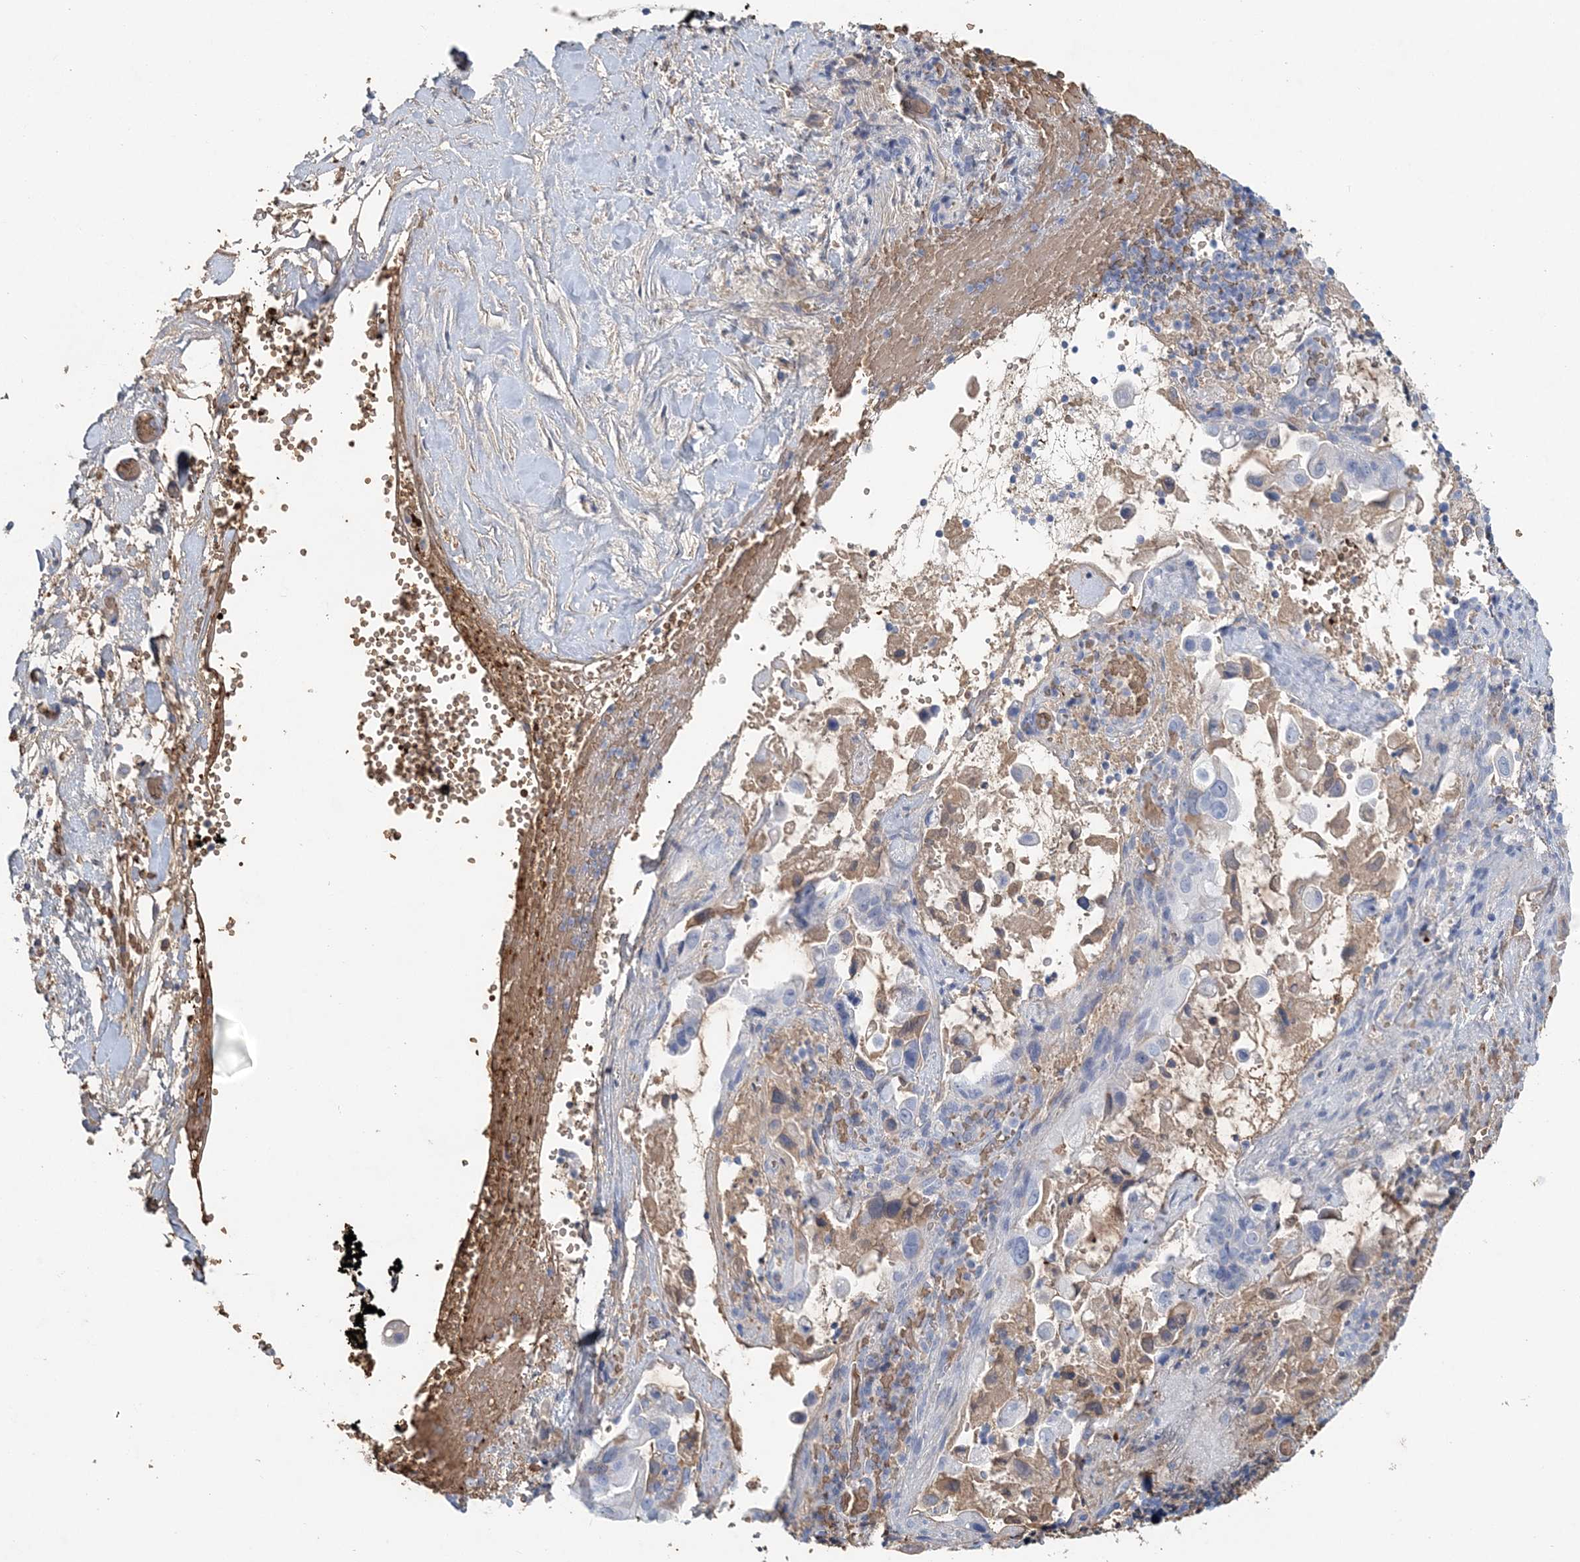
{"staining": {"intensity": "negative", "quantity": "none", "location": "none"}, "tissue": "pancreatic cancer", "cell_type": "Tumor cells", "image_type": "cancer", "snomed": [{"axis": "morphology", "description": "Inflammation, NOS"}, {"axis": "morphology", "description": "Adenocarcinoma, NOS"}, {"axis": "topography", "description": "Pancreas"}], "caption": "Pancreatic adenocarcinoma was stained to show a protein in brown. There is no significant positivity in tumor cells.", "gene": "HBD", "patient": {"sex": "female", "age": 56}}